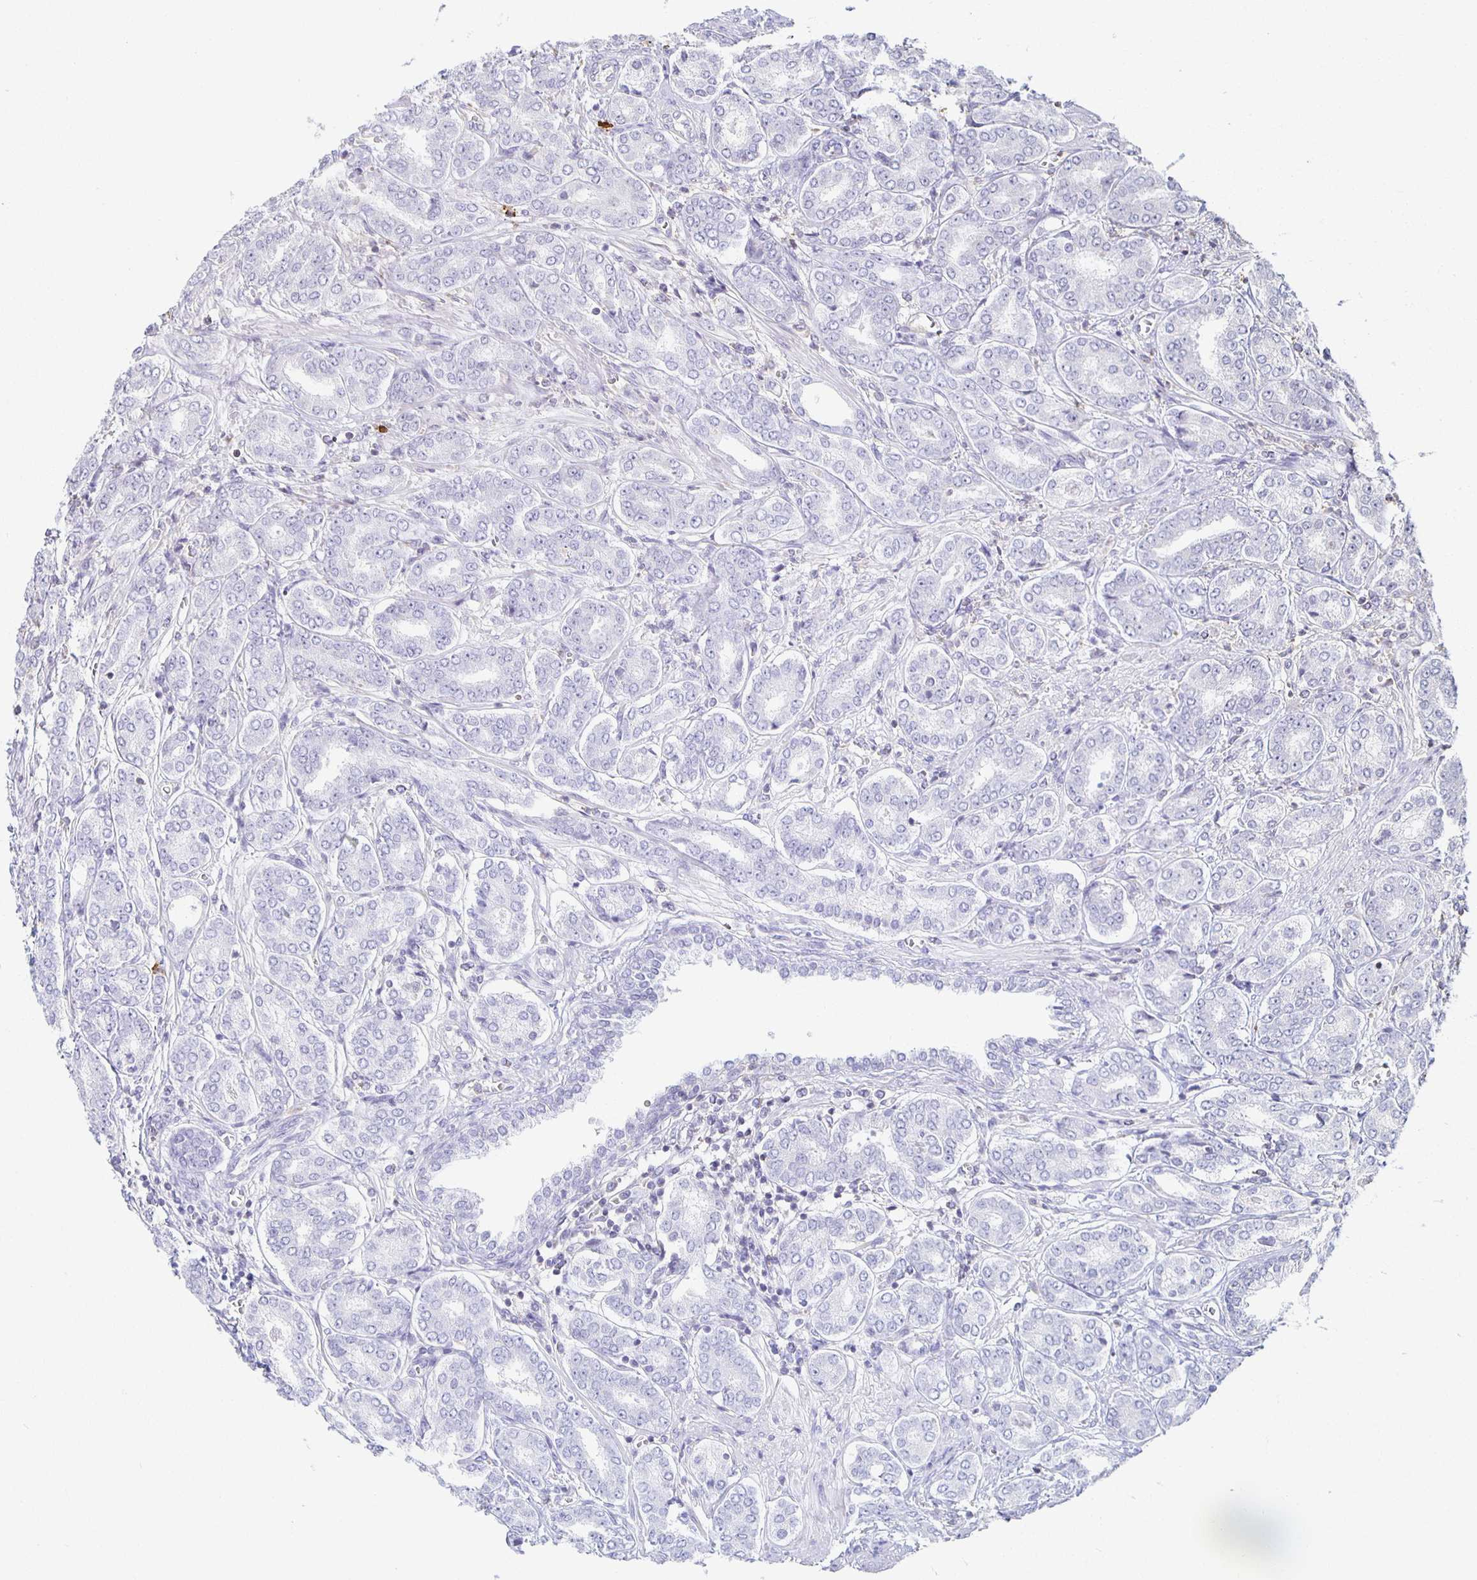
{"staining": {"intensity": "negative", "quantity": "none", "location": "none"}, "tissue": "prostate cancer", "cell_type": "Tumor cells", "image_type": "cancer", "snomed": [{"axis": "morphology", "description": "Adenocarcinoma, High grade"}, {"axis": "topography", "description": "Prostate"}], "caption": "This is an immunohistochemistry image of prostate cancer. There is no expression in tumor cells.", "gene": "ZNF692", "patient": {"sex": "male", "age": 72}}